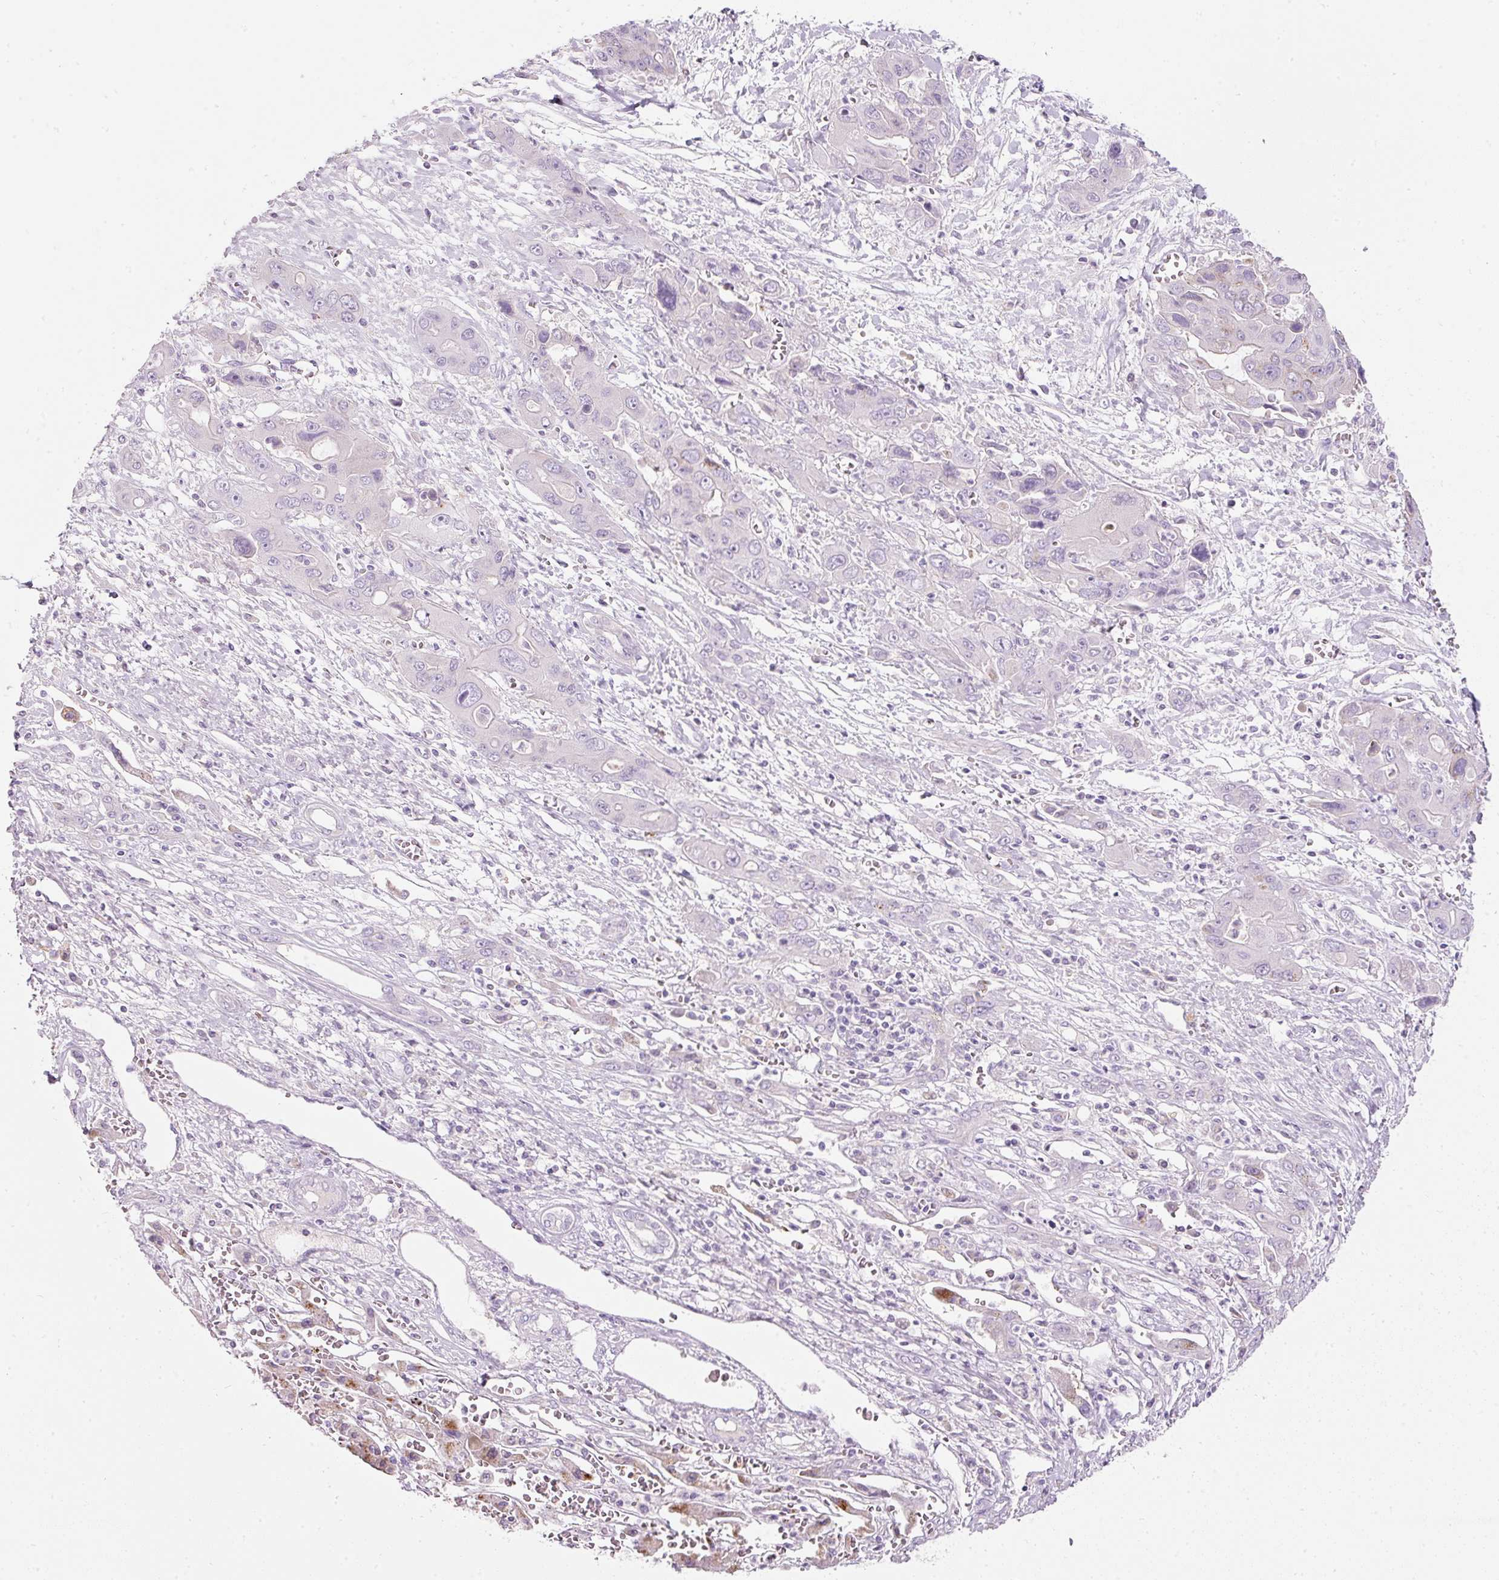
{"staining": {"intensity": "negative", "quantity": "none", "location": "none"}, "tissue": "liver cancer", "cell_type": "Tumor cells", "image_type": "cancer", "snomed": [{"axis": "morphology", "description": "Cholangiocarcinoma"}, {"axis": "topography", "description": "Liver"}], "caption": "This is an IHC micrograph of liver cancer (cholangiocarcinoma). There is no positivity in tumor cells.", "gene": "DNM1", "patient": {"sex": "male", "age": 67}}